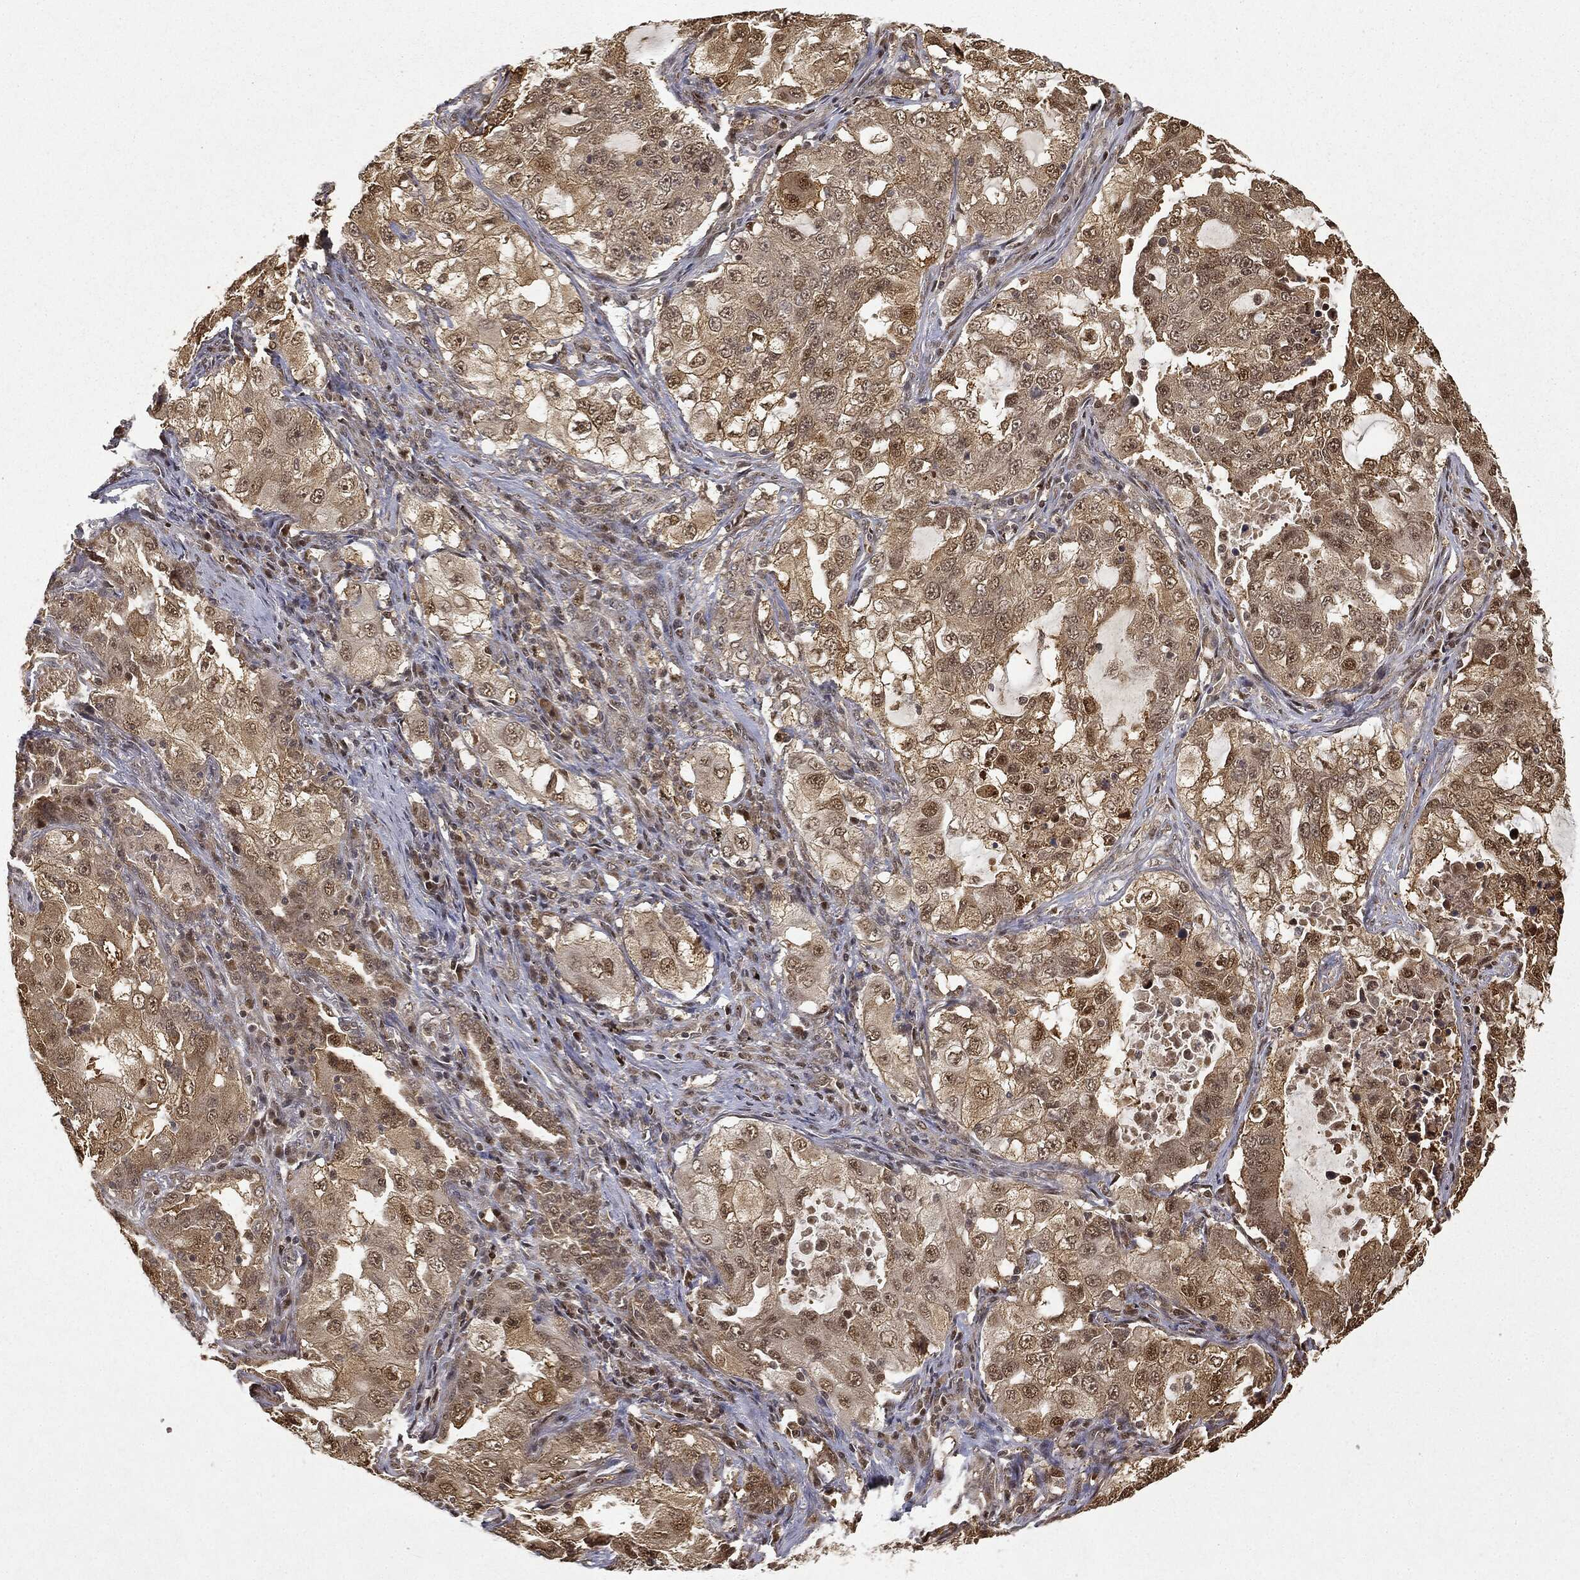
{"staining": {"intensity": "moderate", "quantity": ">75%", "location": "cytoplasmic/membranous,nuclear"}, "tissue": "lung cancer", "cell_type": "Tumor cells", "image_type": "cancer", "snomed": [{"axis": "morphology", "description": "Adenocarcinoma, NOS"}, {"axis": "topography", "description": "Lung"}], "caption": "There is medium levels of moderate cytoplasmic/membranous and nuclear expression in tumor cells of lung adenocarcinoma, as demonstrated by immunohistochemical staining (brown color).", "gene": "ZNHIT6", "patient": {"sex": "female", "age": 61}}